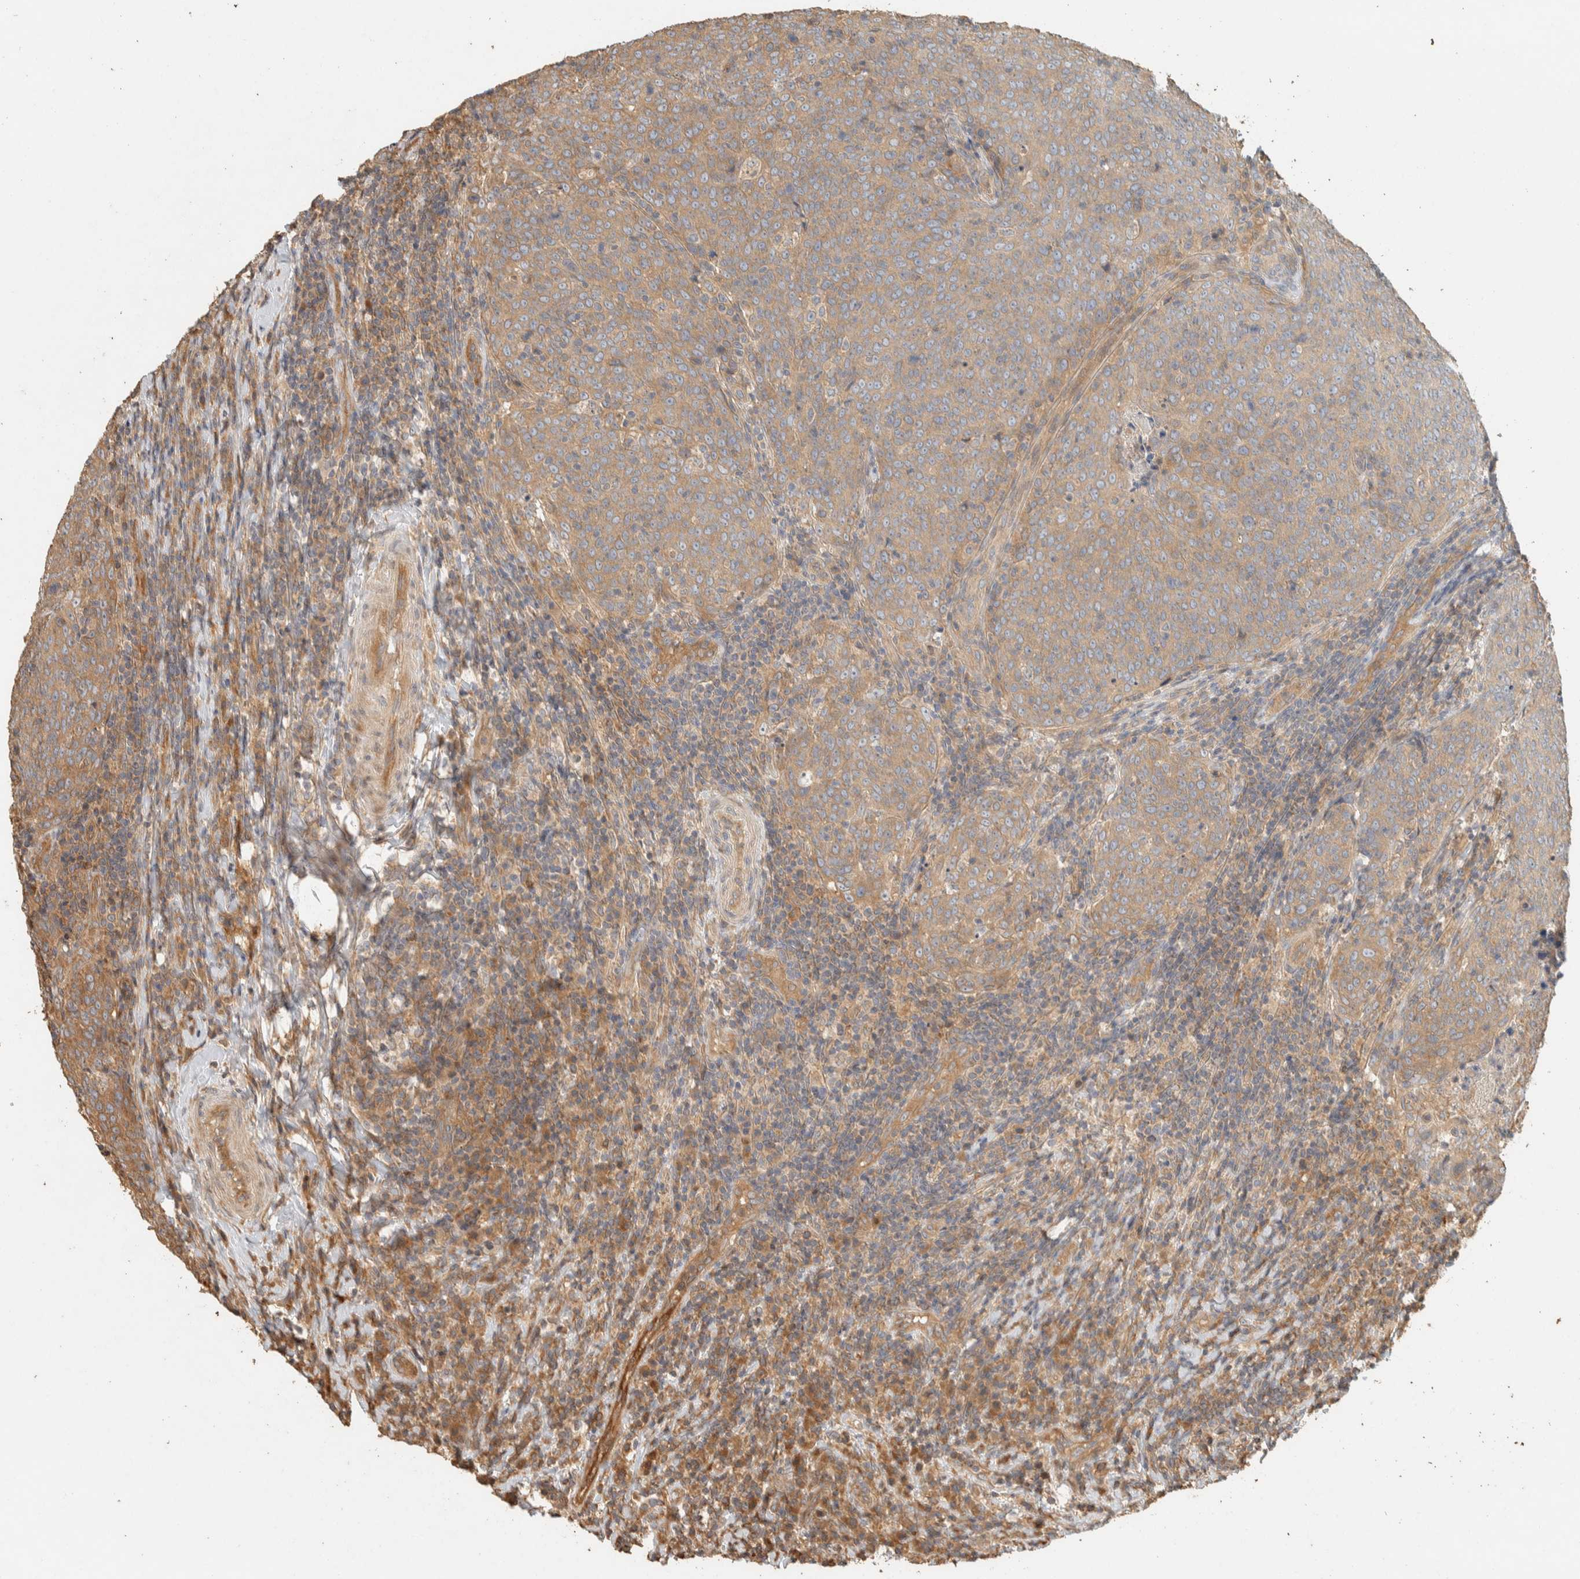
{"staining": {"intensity": "moderate", "quantity": ">75%", "location": "cytoplasmic/membranous"}, "tissue": "head and neck cancer", "cell_type": "Tumor cells", "image_type": "cancer", "snomed": [{"axis": "morphology", "description": "Squamous cell carcinoma, NOS"}, {"axis": "morphology", "description": "Squamous cell carcinoma, metastatic, NOS"}, {"axis": "topography", "description": "Lymph node"}, {"axis": "topography", "description": "Head-Neck"}], "caption": "Protein staining displays moderate cytoplasmic/membranous positivity in approximately >75% of tumor cells in head and neck cancer.", "gene": "EXOC7", "patient": {"sex": "male", "age": 62}}